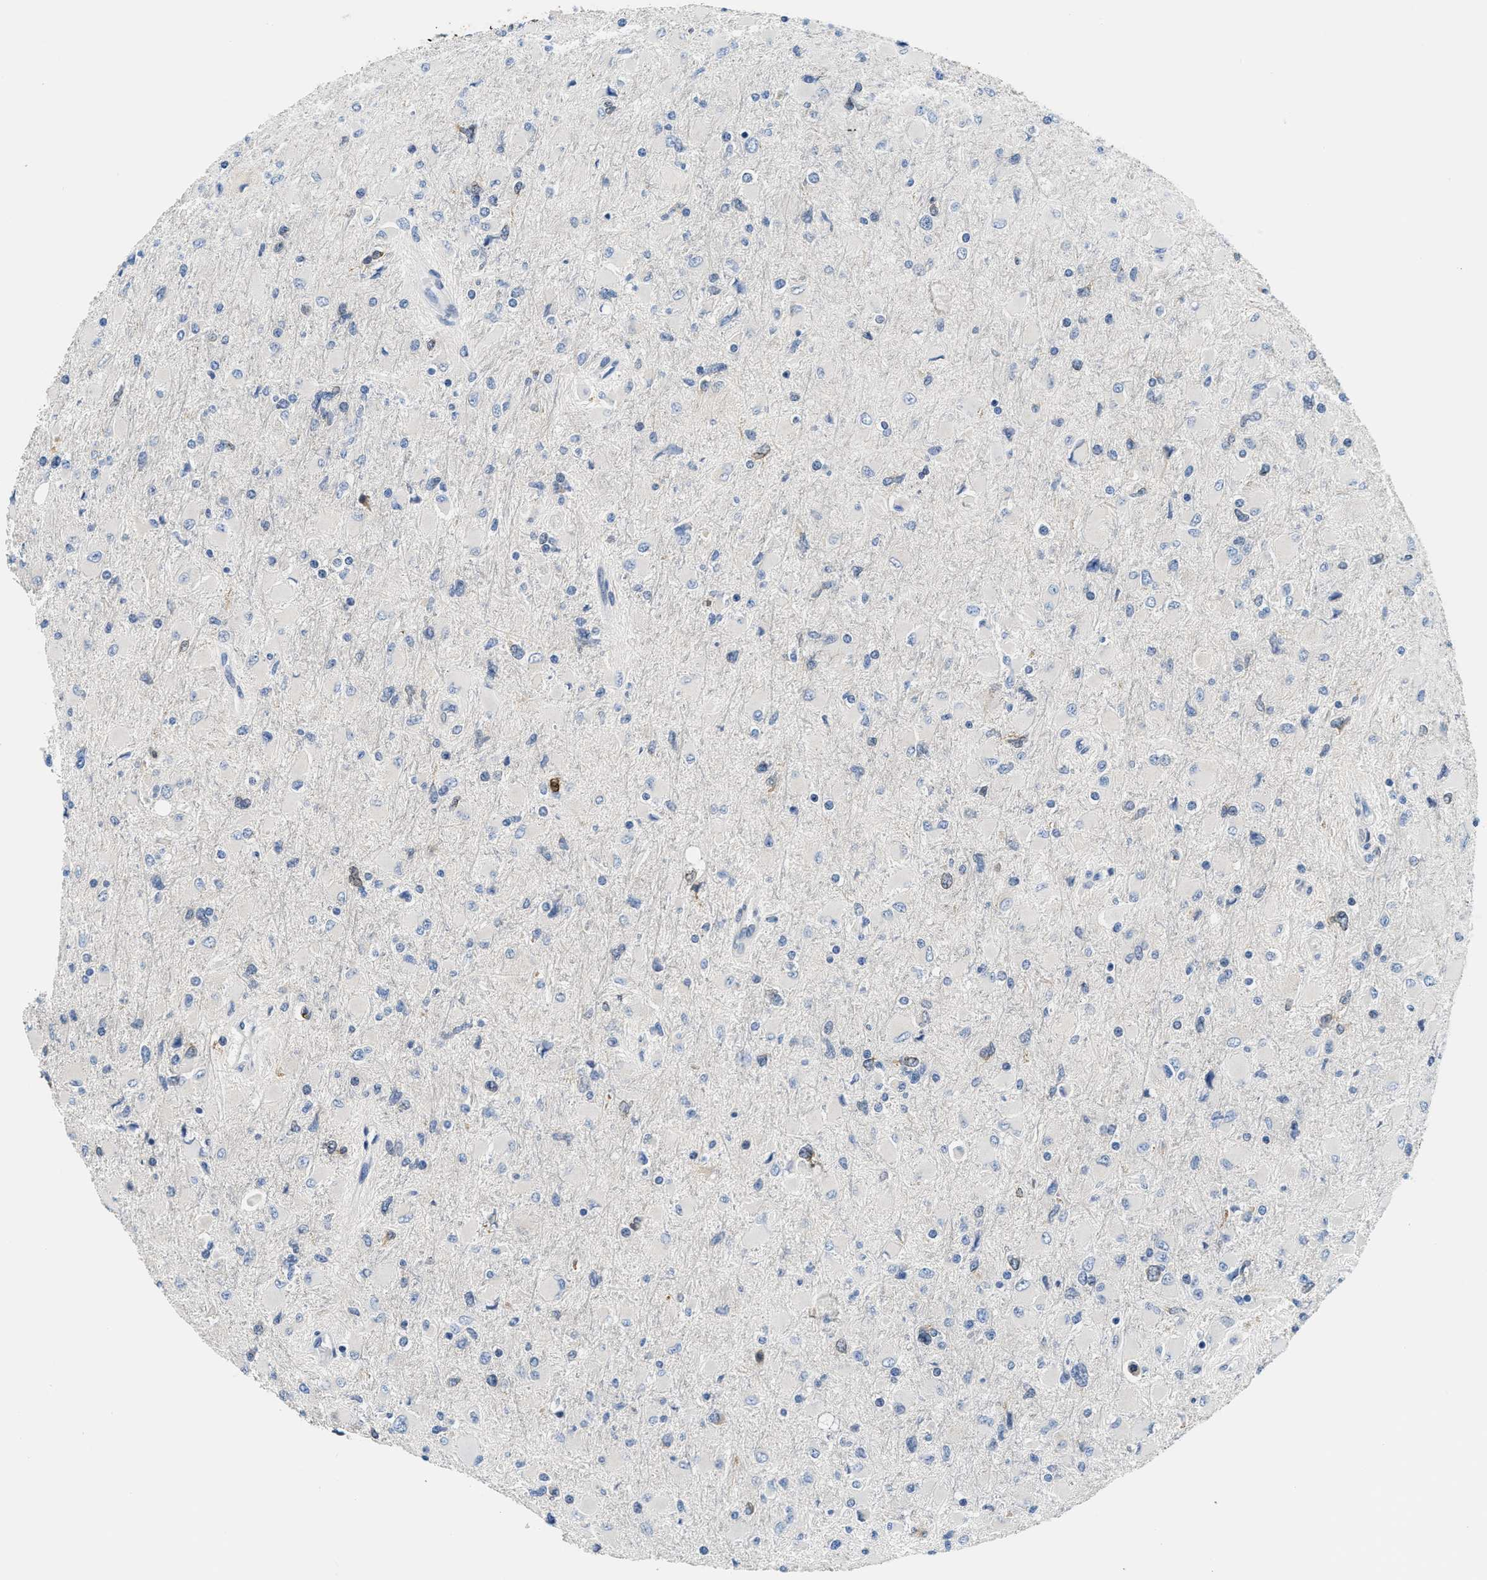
{"staining": {"intensity": "negative", "quantity": "none", "location": "none"}, "tissue": "glioma", "cell_type": "Tumor cells", "image_type": "cancer", "snomed": [{"axis": "morphology", "description": "Glioma, malignant, High grade"}, {"axis": "topography", "description": "Cerebral cortex"}], "caption": "This is a photomicrograph of IHC staining of malignant glioma (high-grade), which shows no positivity in tumor cells.", "gene": "CLGN", "patient": {"sex": "female", "age": 36}}